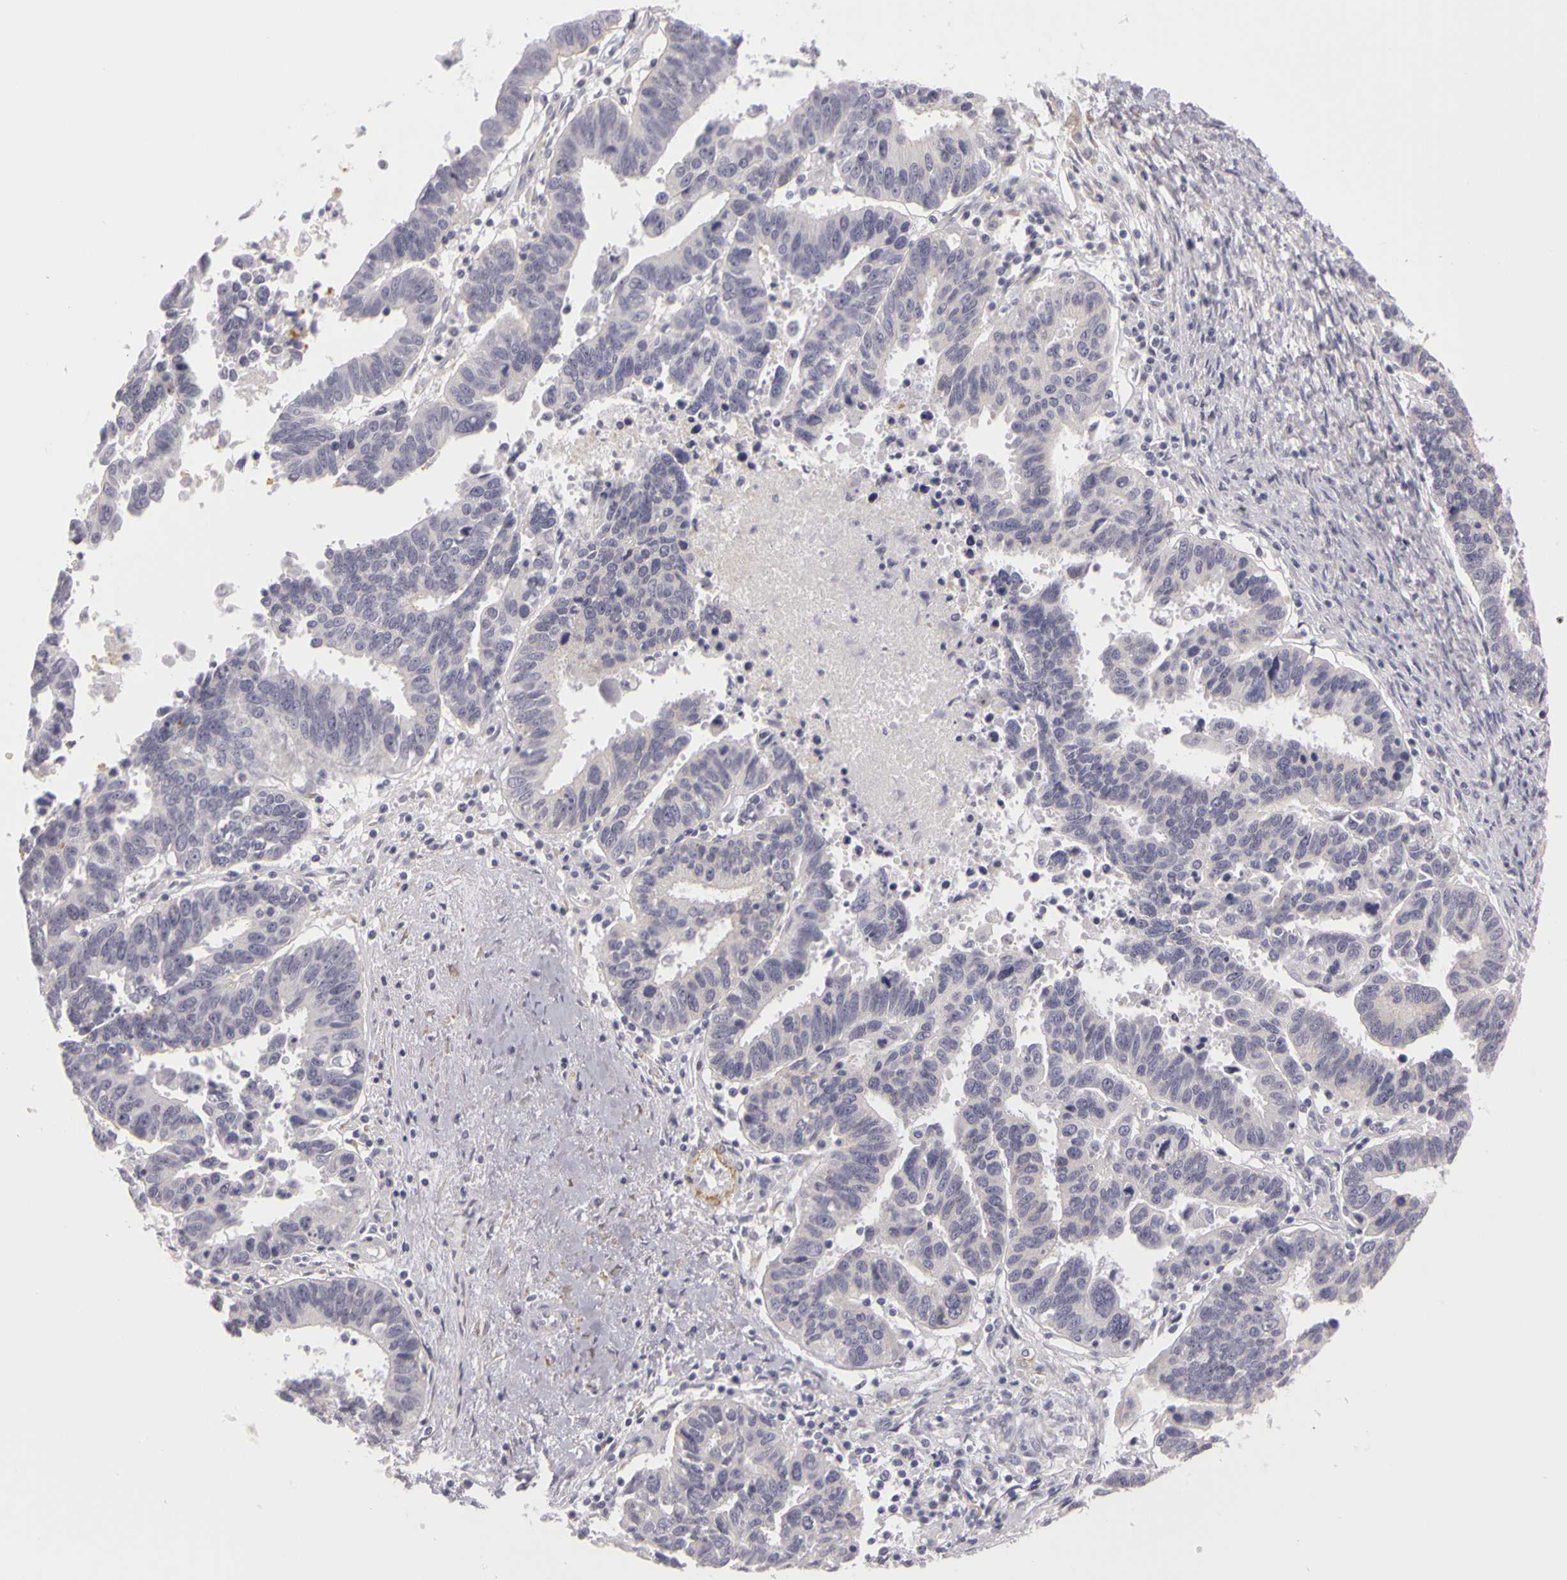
{"staining": {"intensity": "weak", "quantity": "<25%", "location": "cytoplasmic/membranous"}, "tissue": "ovarian cancer", "cell_type": "Tumor cells", "image_type": "cancer", "snomed": [{"axis": "morphology", "description": "Carcinoma, endometroid"}, {"axis": "morphology", "description": "Cystadenocarcinoma, serous, NOS"}, {"axis": "topography", "description": "Ovary"}], "caption": "The immunohistochemistry histopathology image has no significant expression in tumor cells of ovarian endometroid carcinoma tissue.", "gene": "CNTN2", "patient": {"sex": "female", "age": 45}}